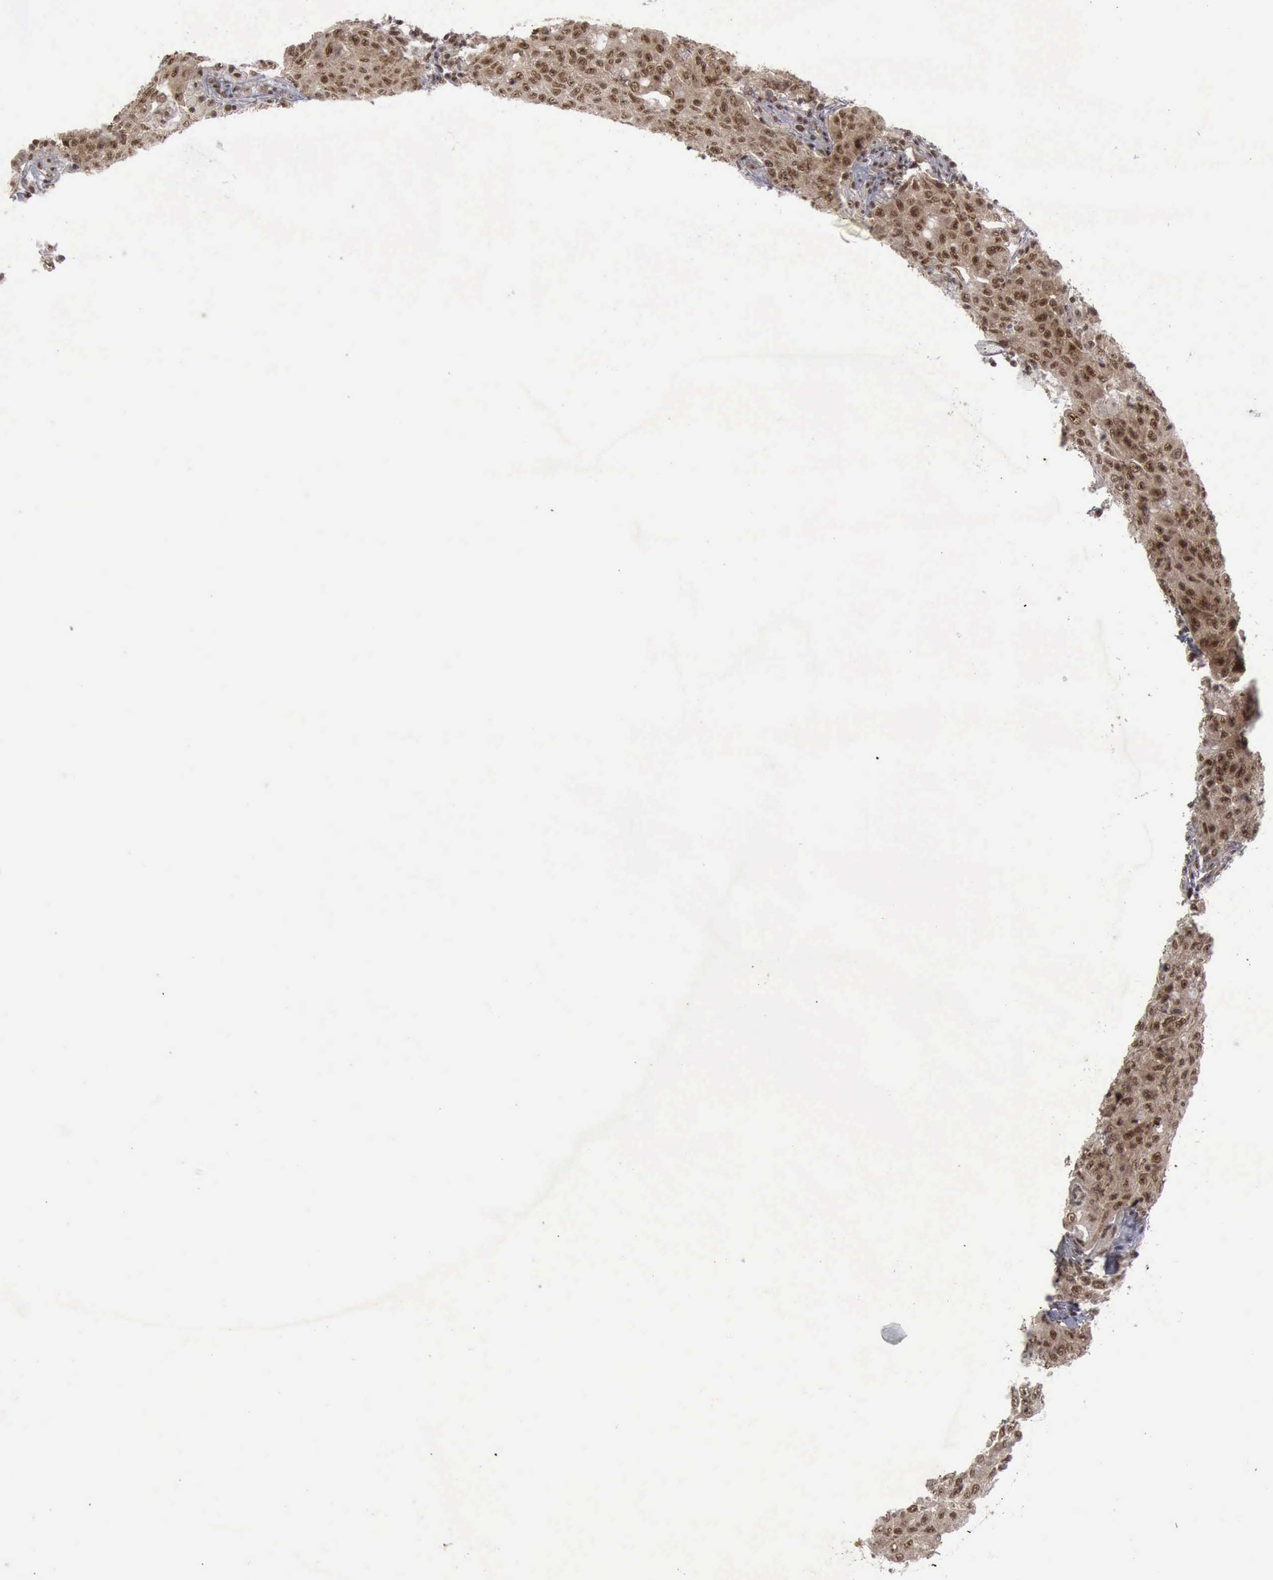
{"staining": {"intensity": "strong", "quantity": ">75%", "location": "cytoplasmic/membranous,nuclear"}, "tissue": "lymph node", "cell_type": "Germinal center cells", "image_type": "normal", "snomed": [{"axis": "morphology", "description": "Normal tissue, NOS"}, {"axis": "topography", "description": "Lymph node"}], "caption": "This image exhibits immunohistochemistry (IHC) staining of benign lymph node, with high strong cytoplasmic/membranous,nuclear positivity in about >75% of germinal center cells.", "gene": "ATM", "patient": {"sex": "female", "age": 42}}